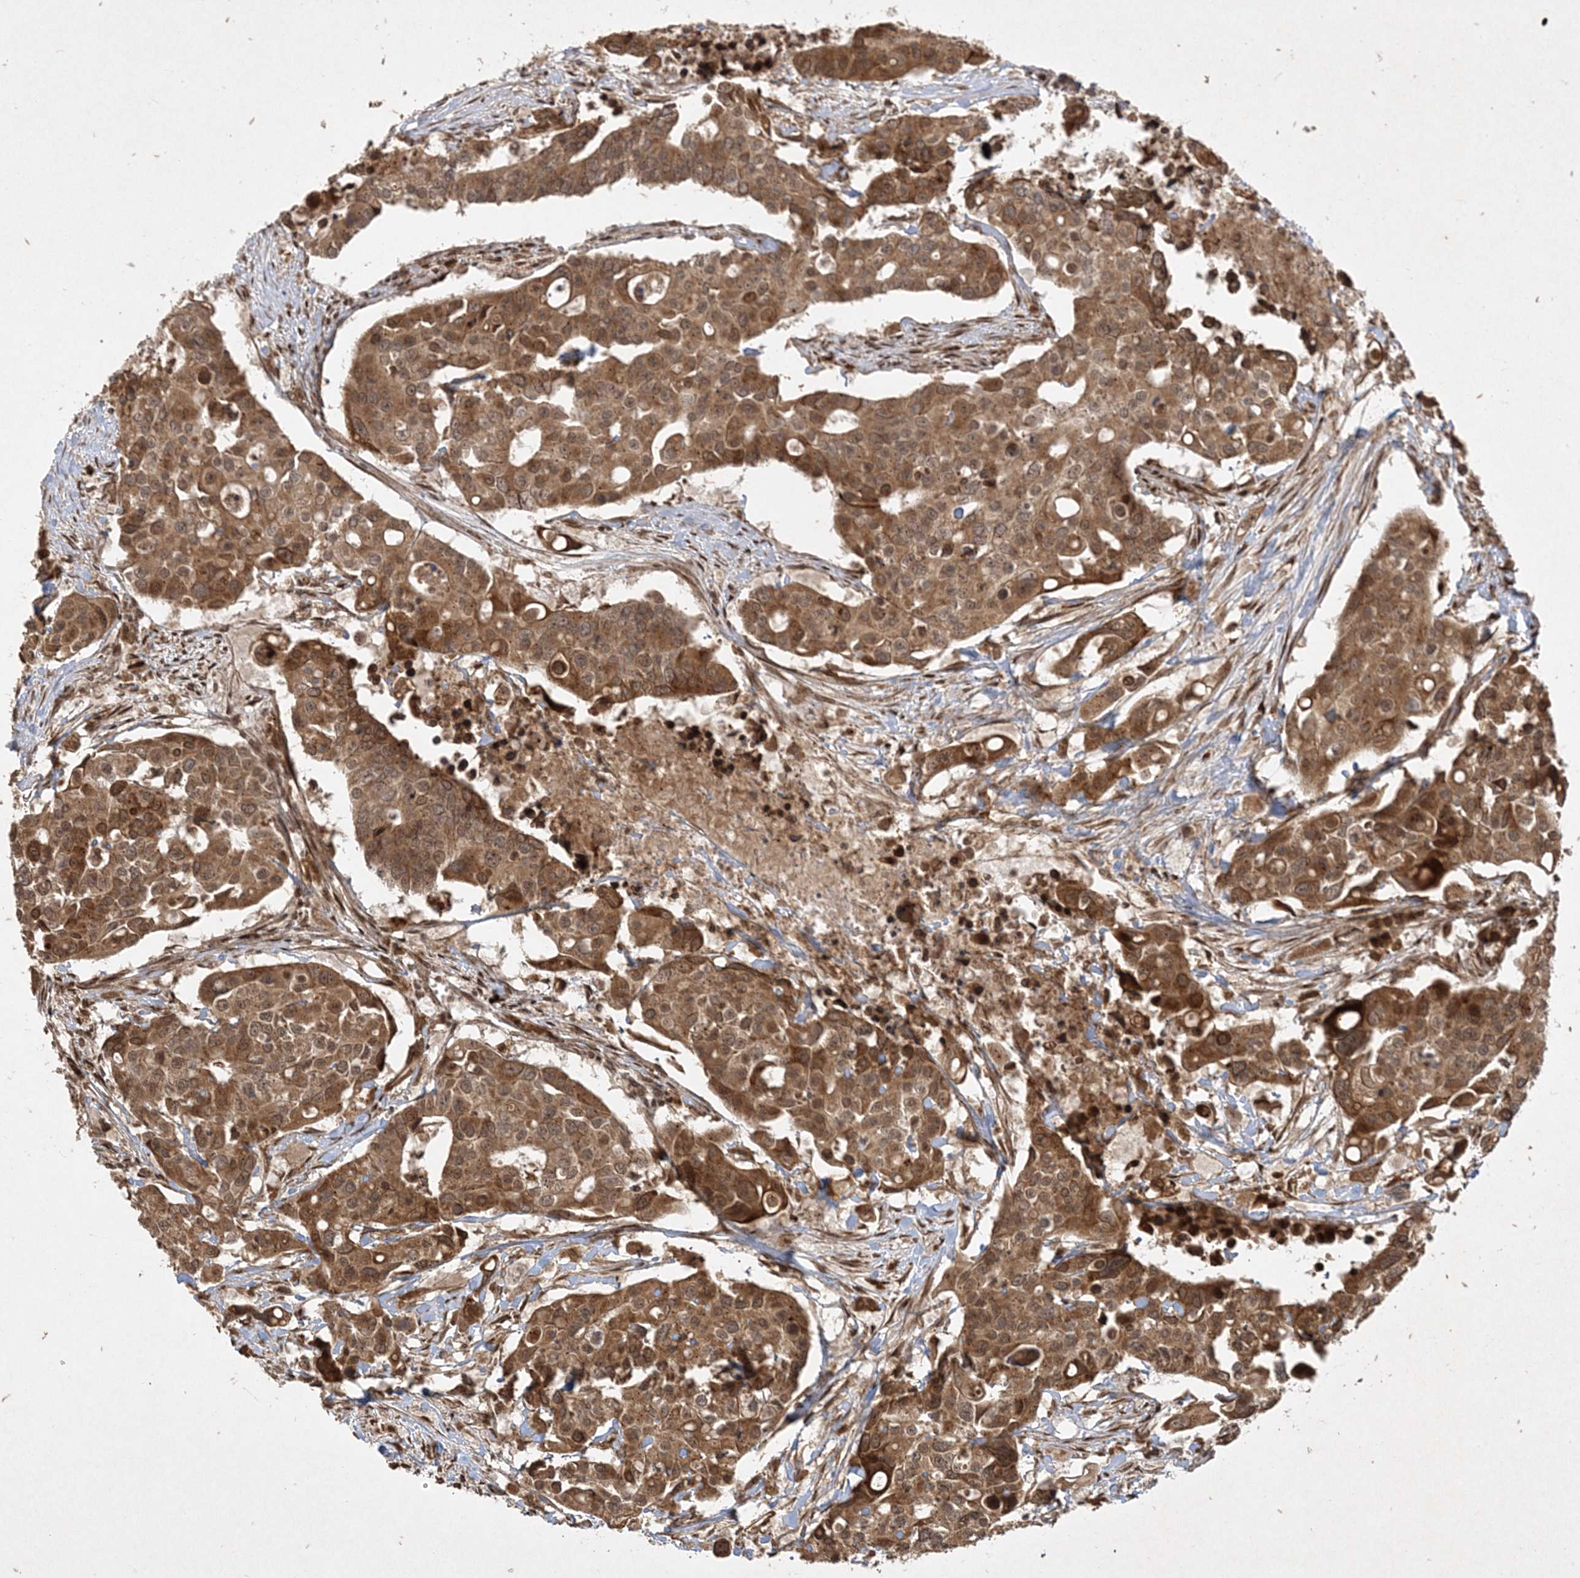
{"staining": {"intensity": "moderate", "quantity": ">75%", "location": "cytoplasmic/membranous,nuclear"}, "tissue": "colorectal cancer", "cell_type": "Tumor cells", "image_type": "cancer", "snomed": [{"axis": "morphology", "description": "Adenocarcinoma, NOS"}, {"axis": "topography", "description": "Colon"}], "caption": "Approximately >75% of tumor cells in human colorectal cancer (adenocarcinoma) show moderate cytoplasmic/membranous and nuclear protein positivity as visualized by brown immunohistochemical staining.", "gene": "RRAS", "patient": {"sex": "male", "age": 77}}